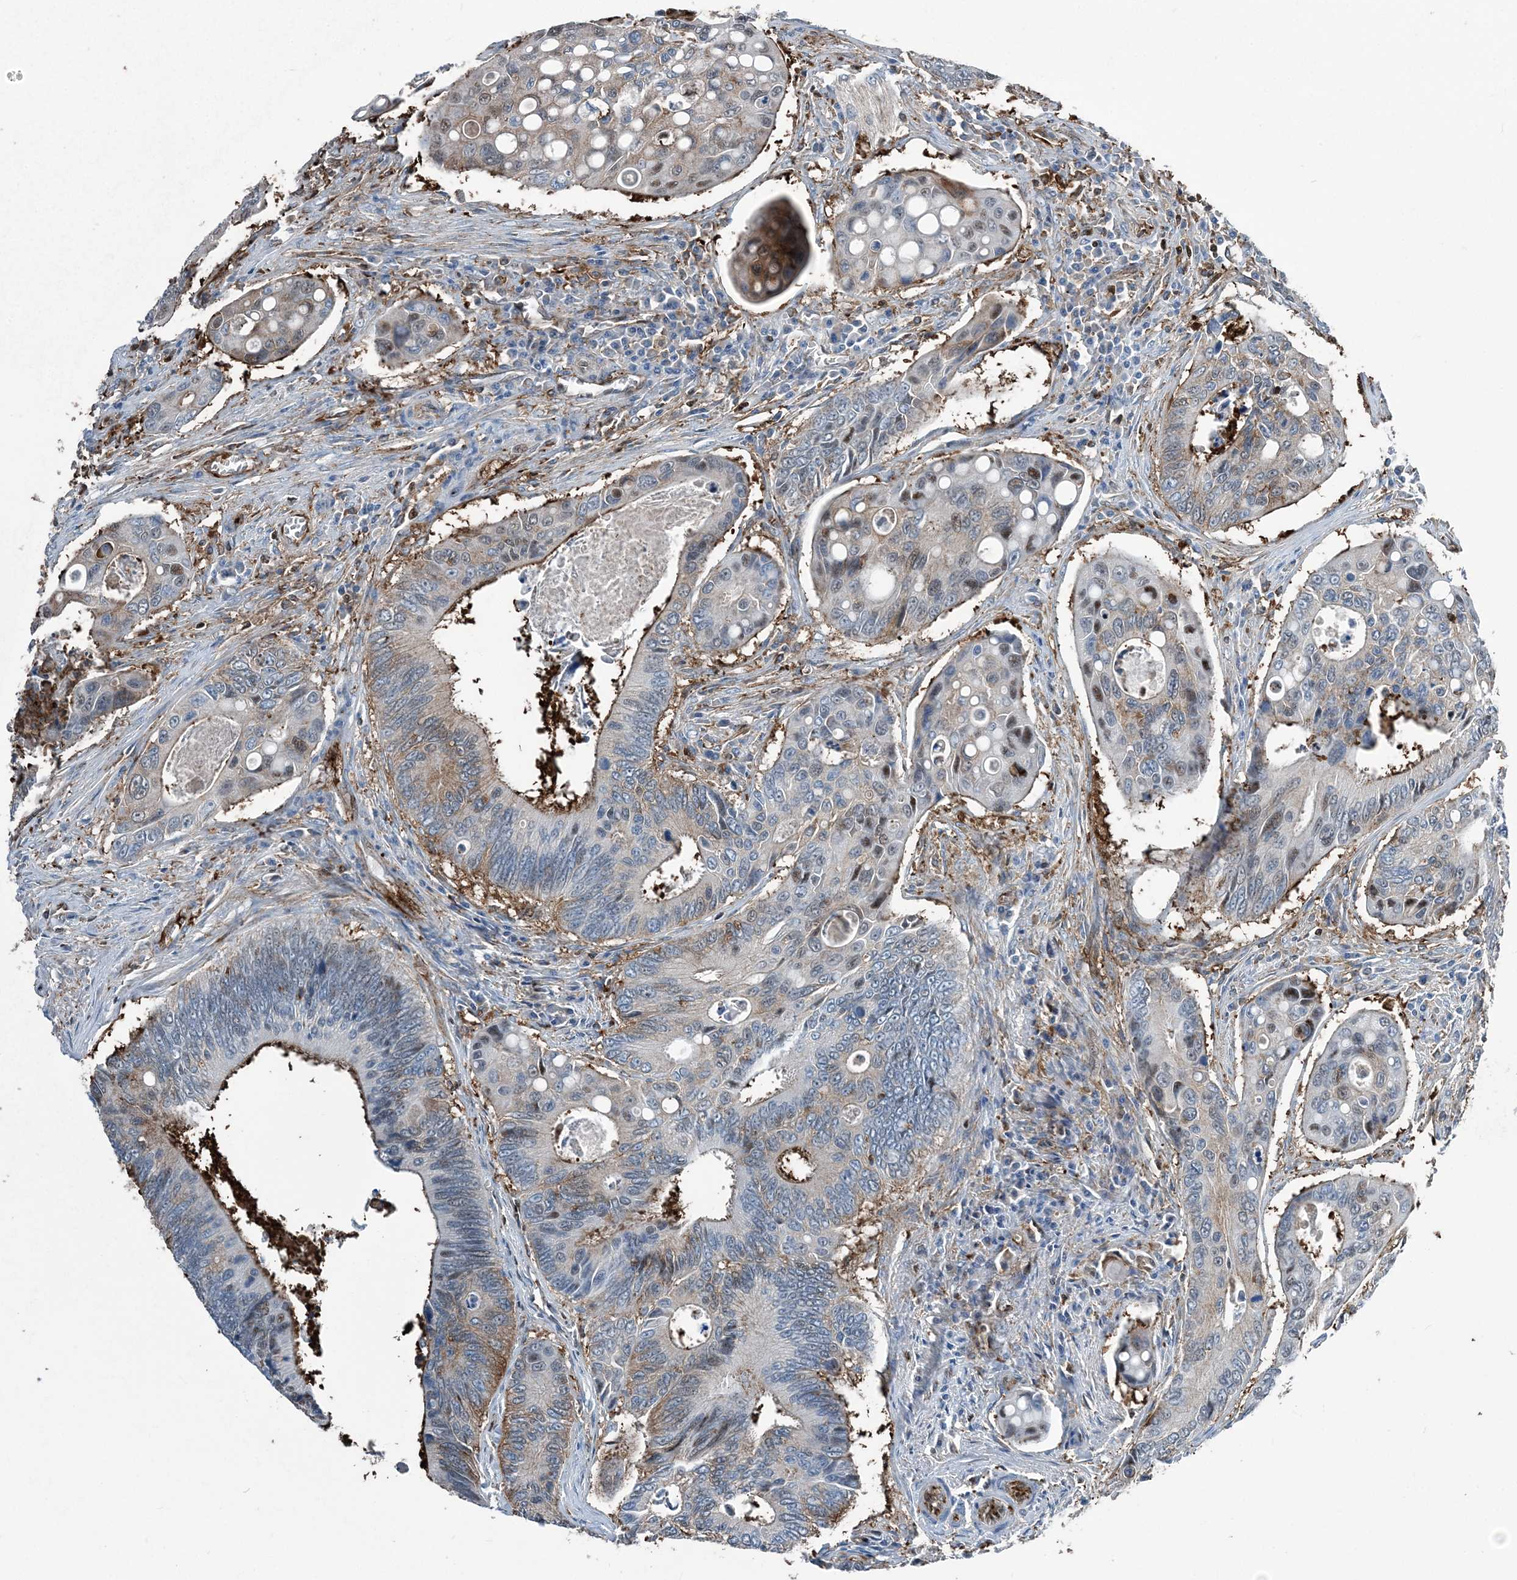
{"staining": {"intensity": "strong", "quantity": "25%-75%", "location": "cytoplasmic/membranous,nuclear"}, "tissue": "colorectal cancer", "cell_type": "Tumor cells", "image_type": "cancer", "snomed": [{"axis": "morphology", "description": "Inflammation, NOS"}, {"axis": "morphology", "description": "Adenocarcinoma, NOS"}, {"axis": "topography", "description": "Colon"}], "caption": "Human colorectal cancer (adenocarcinoma) stained with a brown dye reveals strong cytoplasmic/membranous and nuclear positive positivity in approximately 25%-75% of tumor cells.", "gene": "CFL1", "patient": {"sex": "male", "age": 72}}